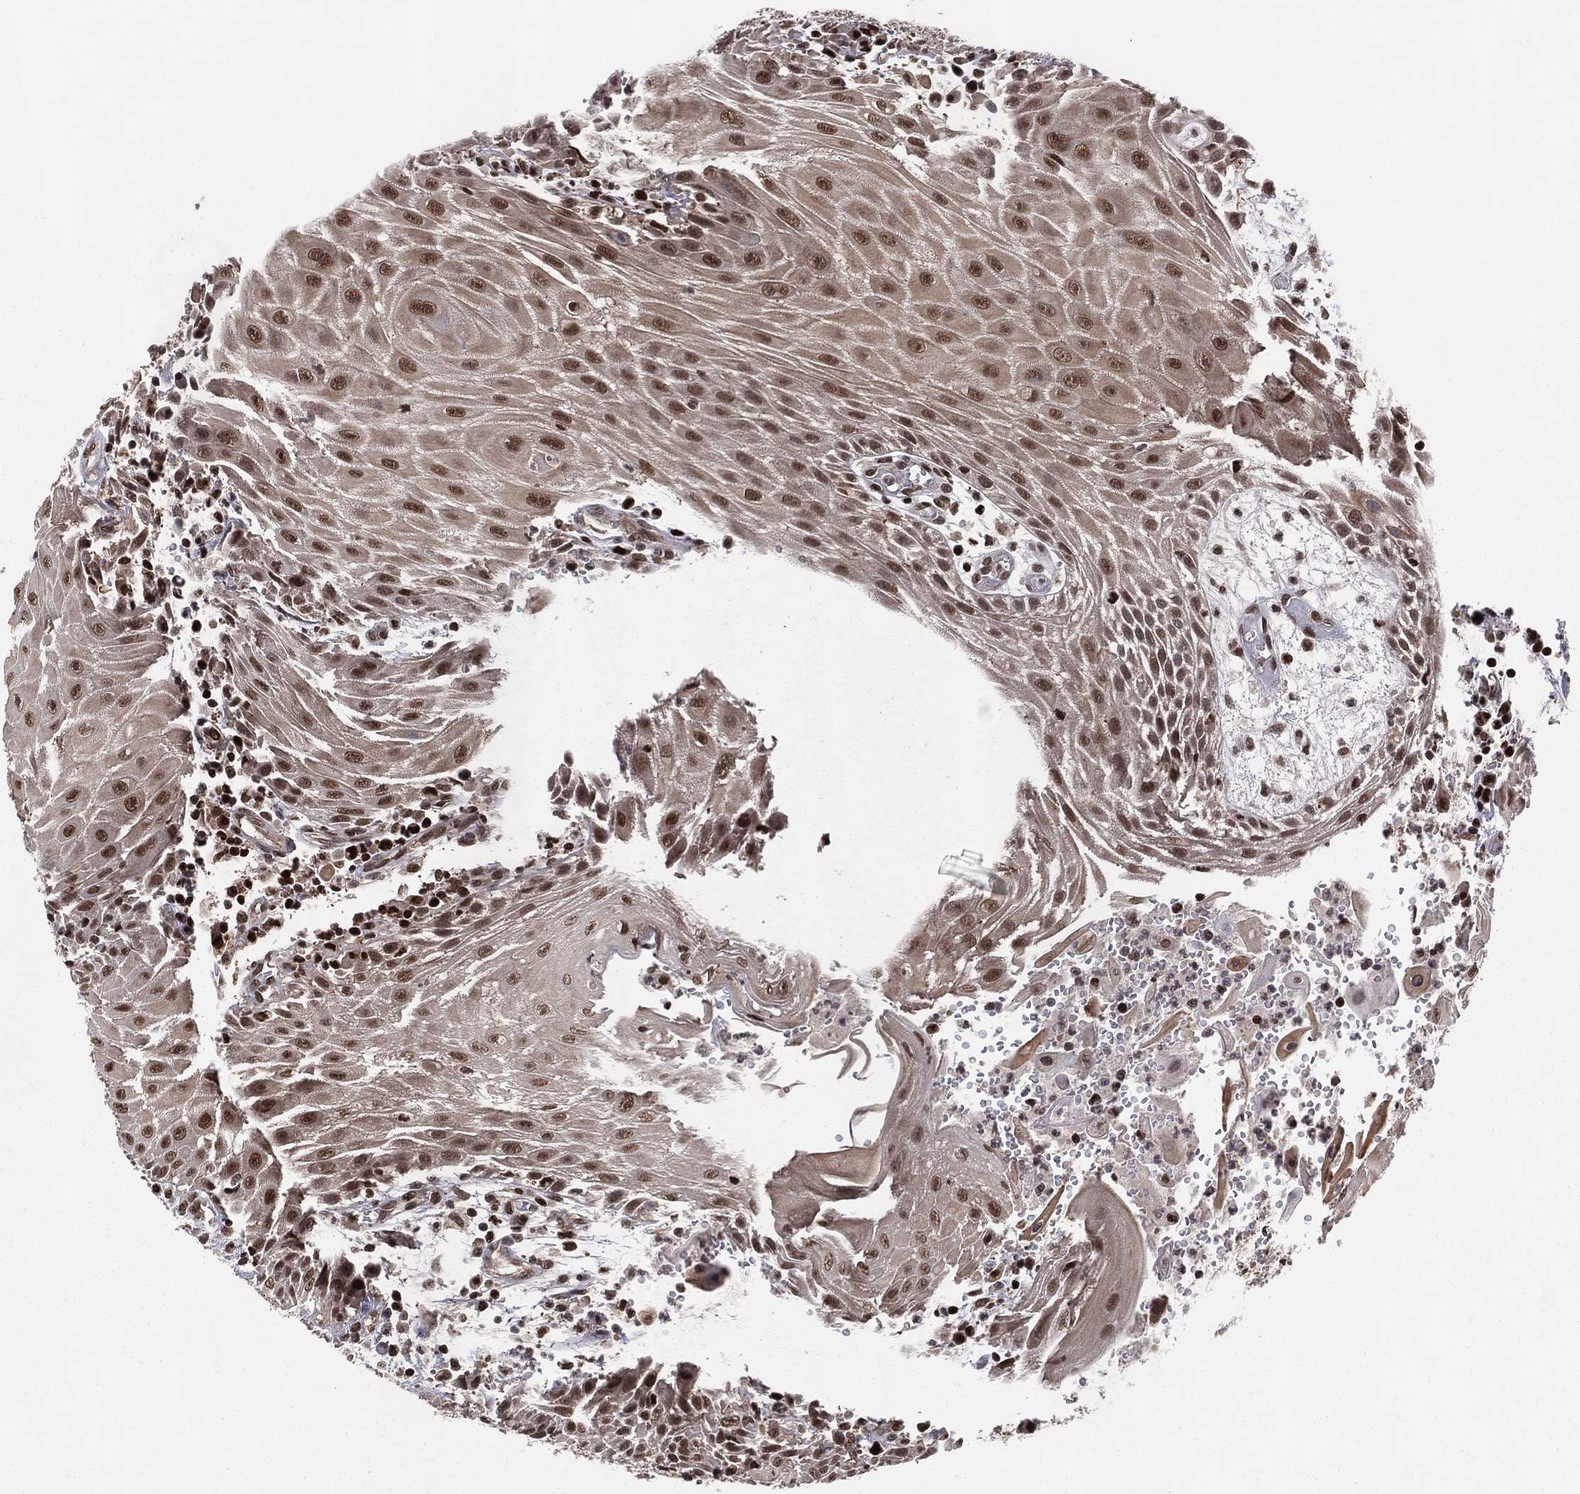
{"staining": {"intensity": "strong", "quantity": ">75%", "location": "nuclear"}, "tissue": "head and neck cancer", "cell_type": "Tumor cells", "image_type": "cancer", "snomed": [{"axis": "morphology", "description": "Squamous cell carcinoma, NOS"}, {"axis": "topography", "description": "Oral tissue"}, {"axis": "topography", "description": "Head-Neck"}], "caption": "Brown immunohistochemical staining in human head and neck squamous cell carcinoma reveals strong nuclear staining in about >75% of tumor cells.", "gene": "PSMA1", "patient": {"sex": "male", "age": 58}}